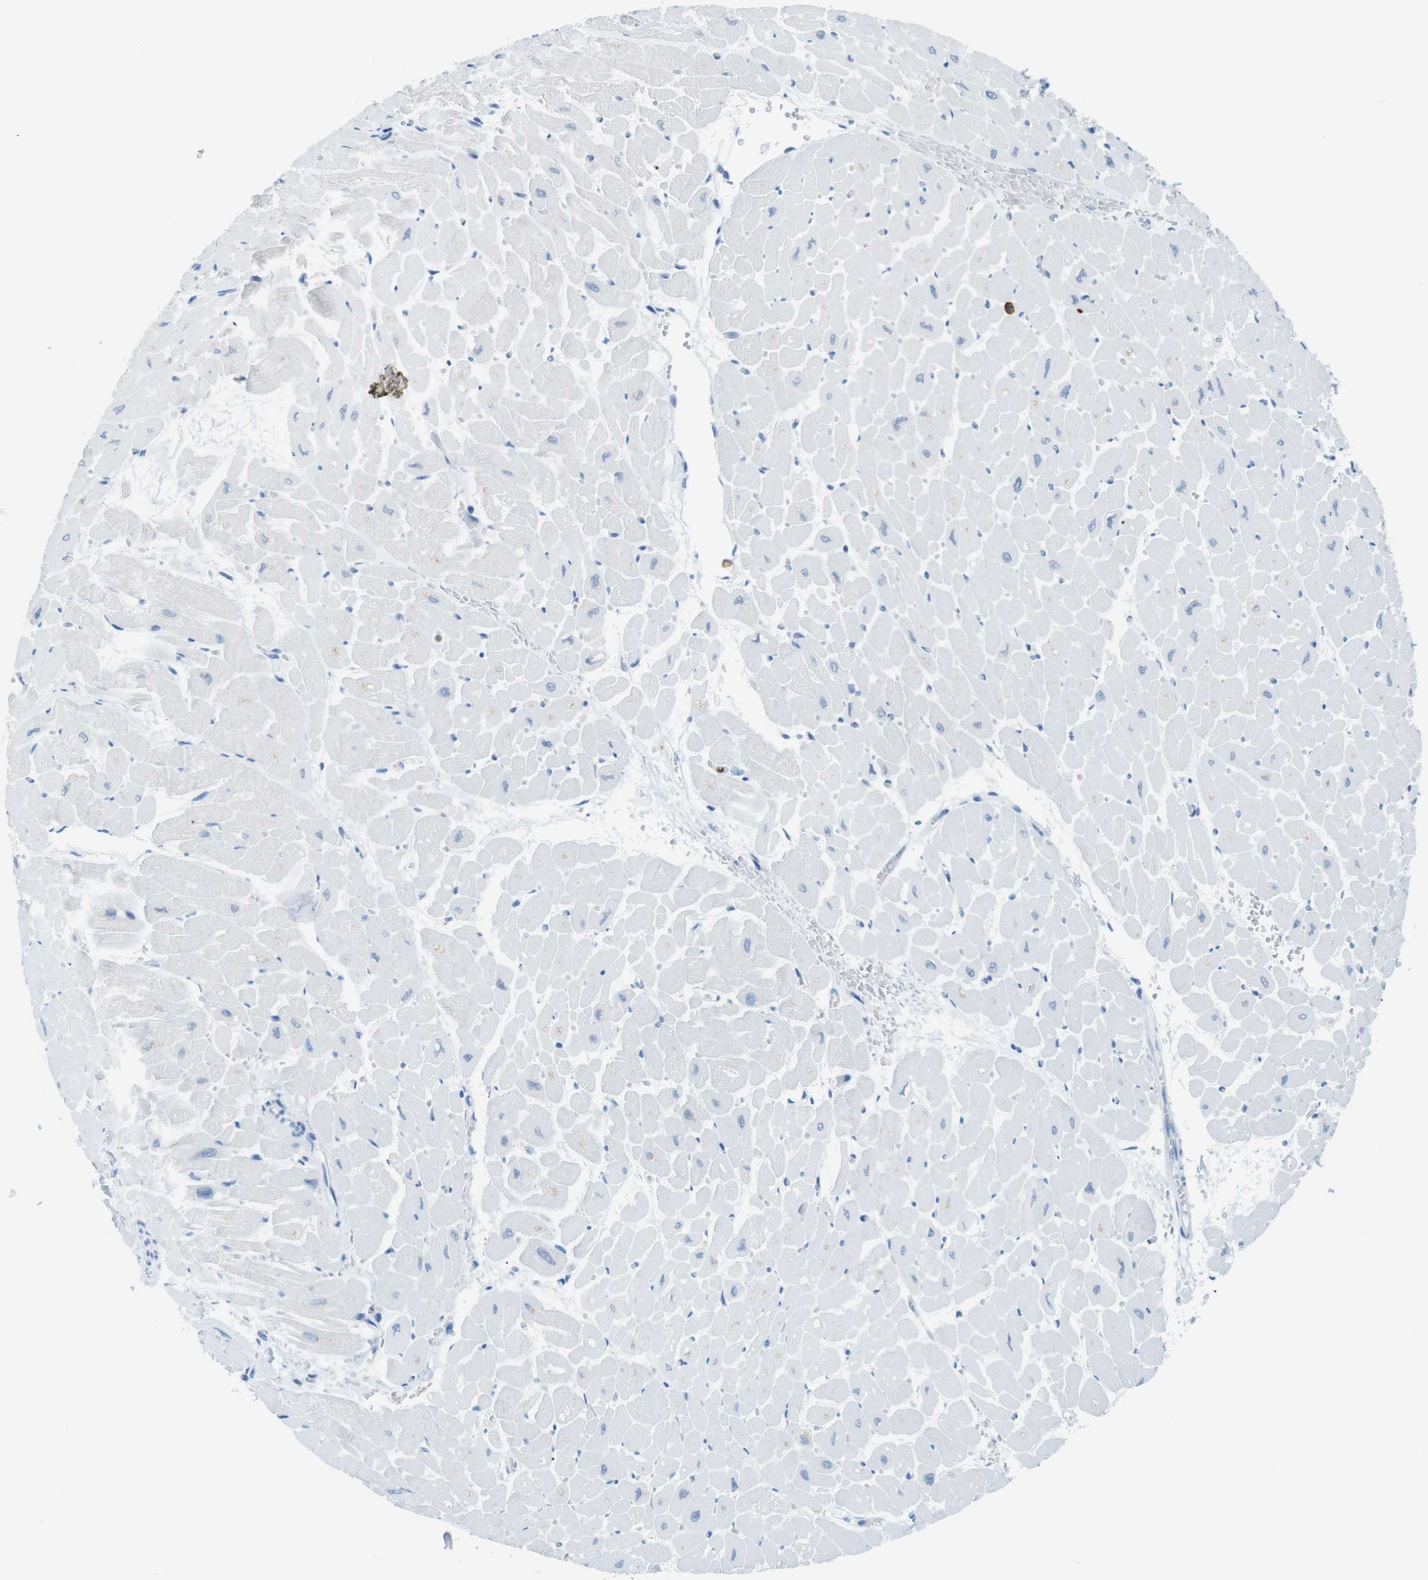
{"staining": {"intensity": "moderate", "quantity": "<25%", "location": "cytoplasmic/membranous"}, "tissue": "heart muscle", "cell_type": "Cardiomyocytes", "image_type": "normal", "snomed": [{"axis": "morphology", "description": "Normal tissue, NOS"}, {"axis": "topography", "description": "Heart"}], "caption": "Protein staining of normal heart muscle exhibits moderate cytoplasmic/membranous expression in approximately <25% of cardiomyocytes. Immunohistochemistry stains the protein of interest in brown and the nuclei are stained blue.", "gene": "MCEMP1", "patient": {"sex": "male", "age": 45}}